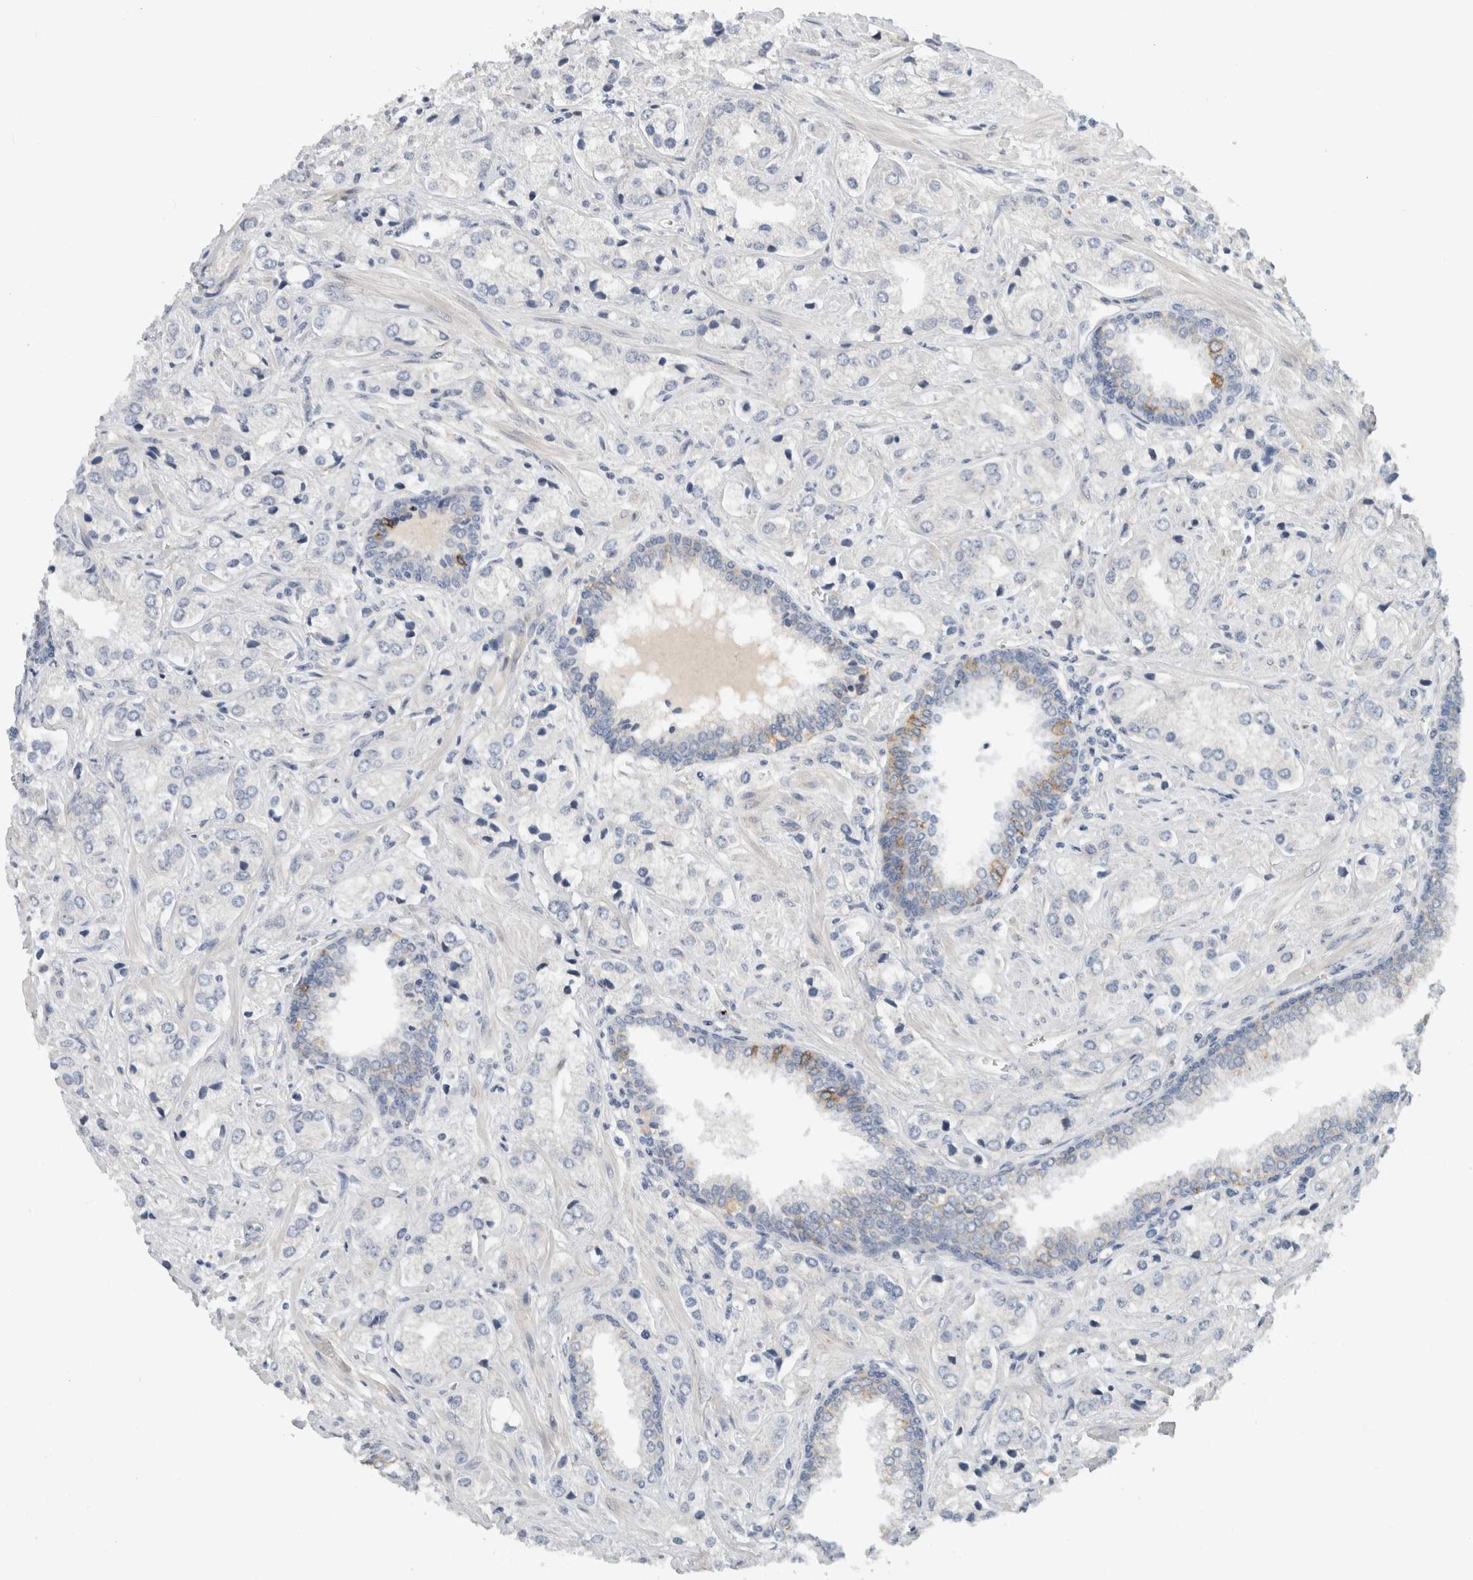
{"staining": {"intensity": "negative", "quantity": "none", "location": "none"}, "tissue": "prostate cancer", "cell_type": "Tumor cells", "image_type": "cancer", "snomed": [{"axis": "morphology", "description": "Adenocarcinoma, High grade"}, {"axis": "topography", "description": "Prostate"}], "caption": "IHC histopathology image of human adenocarcinoma (high-grade) (prostate) stained for a protein (brown), which displays no positivity in tumor cells.", "gene": "HCN3", "patient": {"sex": "male", "age": 66}}